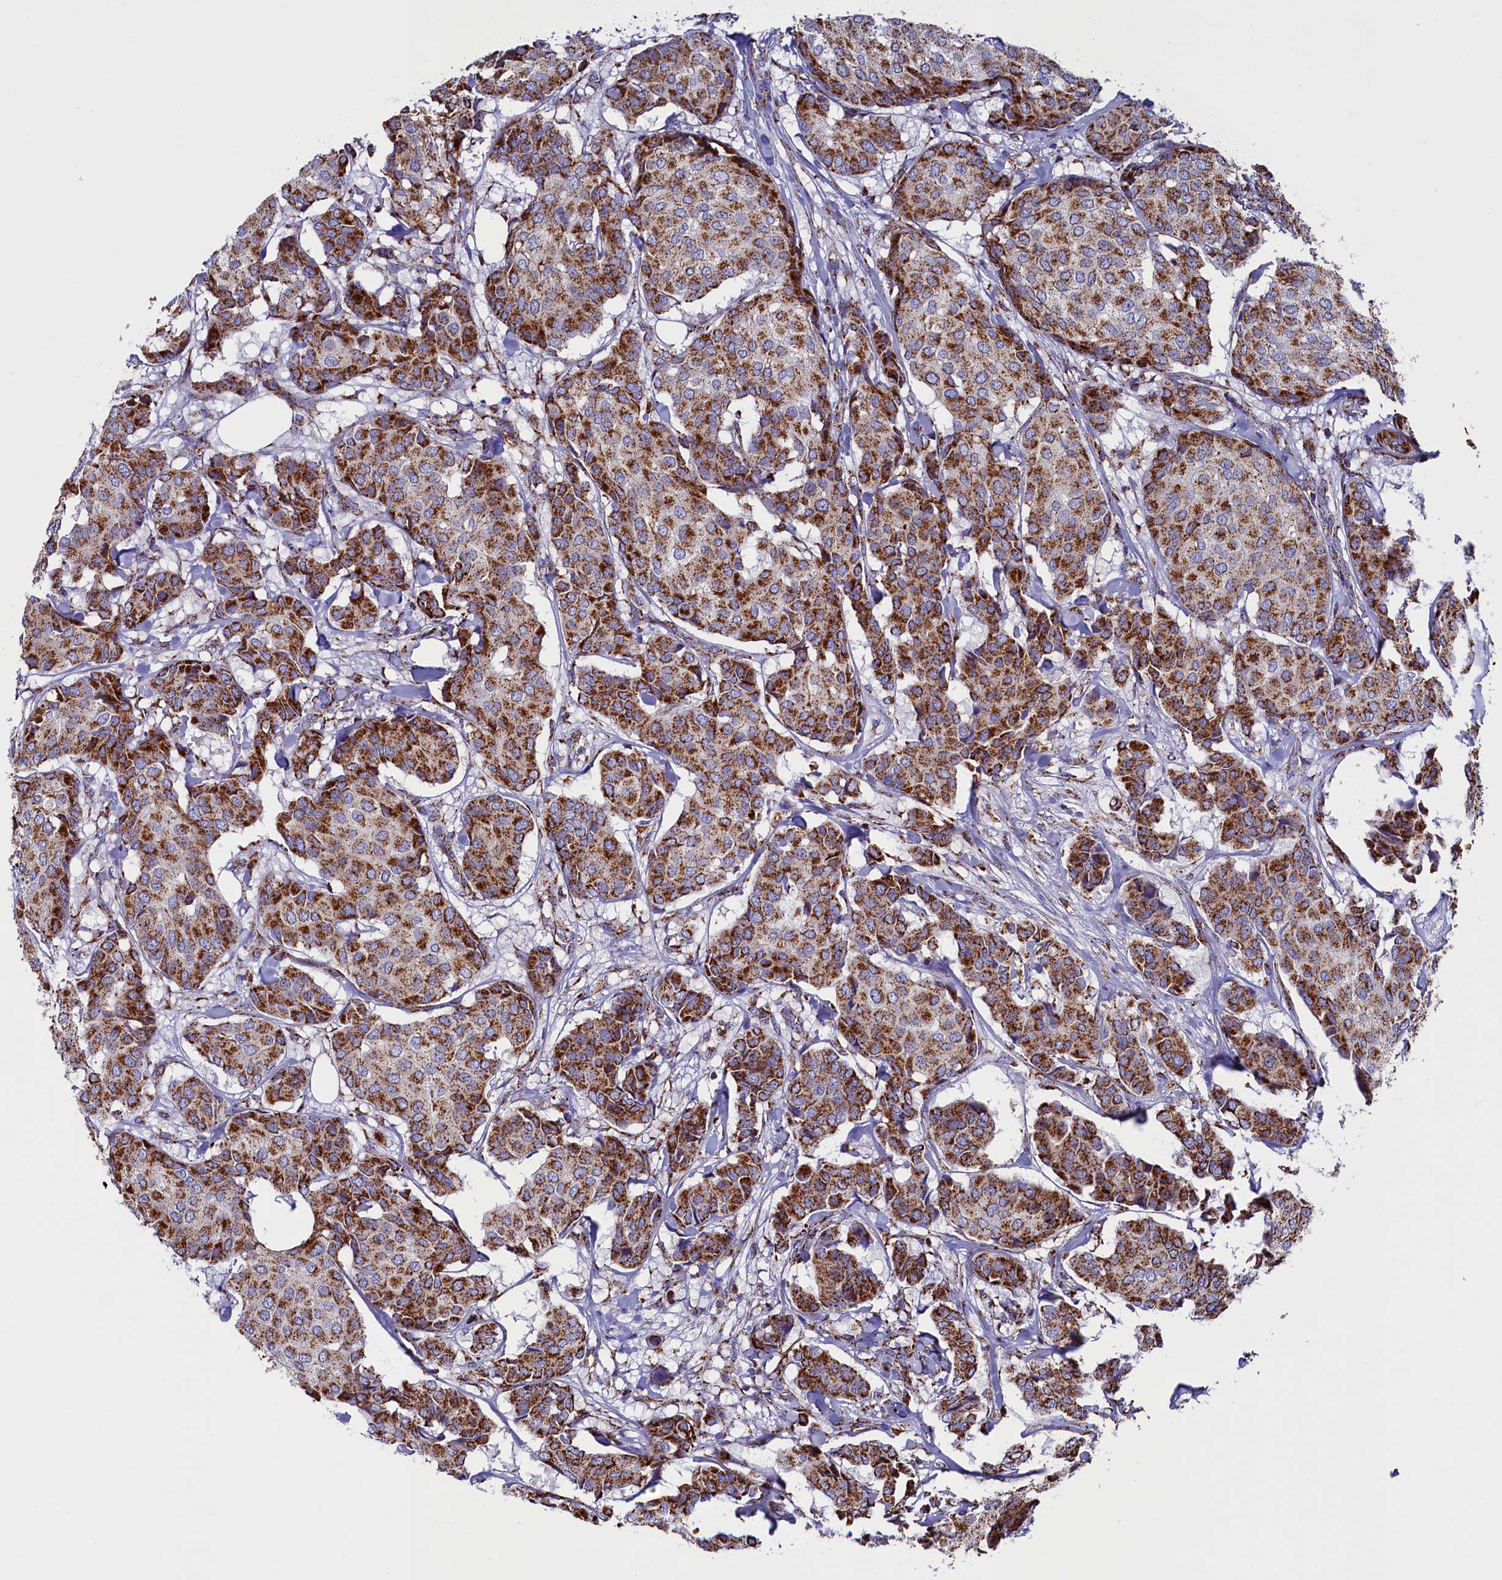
{"staining": {"intensity": "strong", "quantity": ">75%", "location": "cytoplasmic/membranous"}, "tissue": "breast cancer", "cell_type": "Tumor cells", "image_type": "cancer", "snomed": [{"axis": "morphology", "description": "Duct carcinoma"}, {"axis": "topography", "description": "Breast"}], "caption": "Breast cancer stained with DAB immunohistochemistry (IHC) demonstrates high levels of strong cytoplasmic/membranous staining in approximately >75% of tumor cells.", "gene": "SLC39A3", "patient": {"sex": "female", "age": 75}}